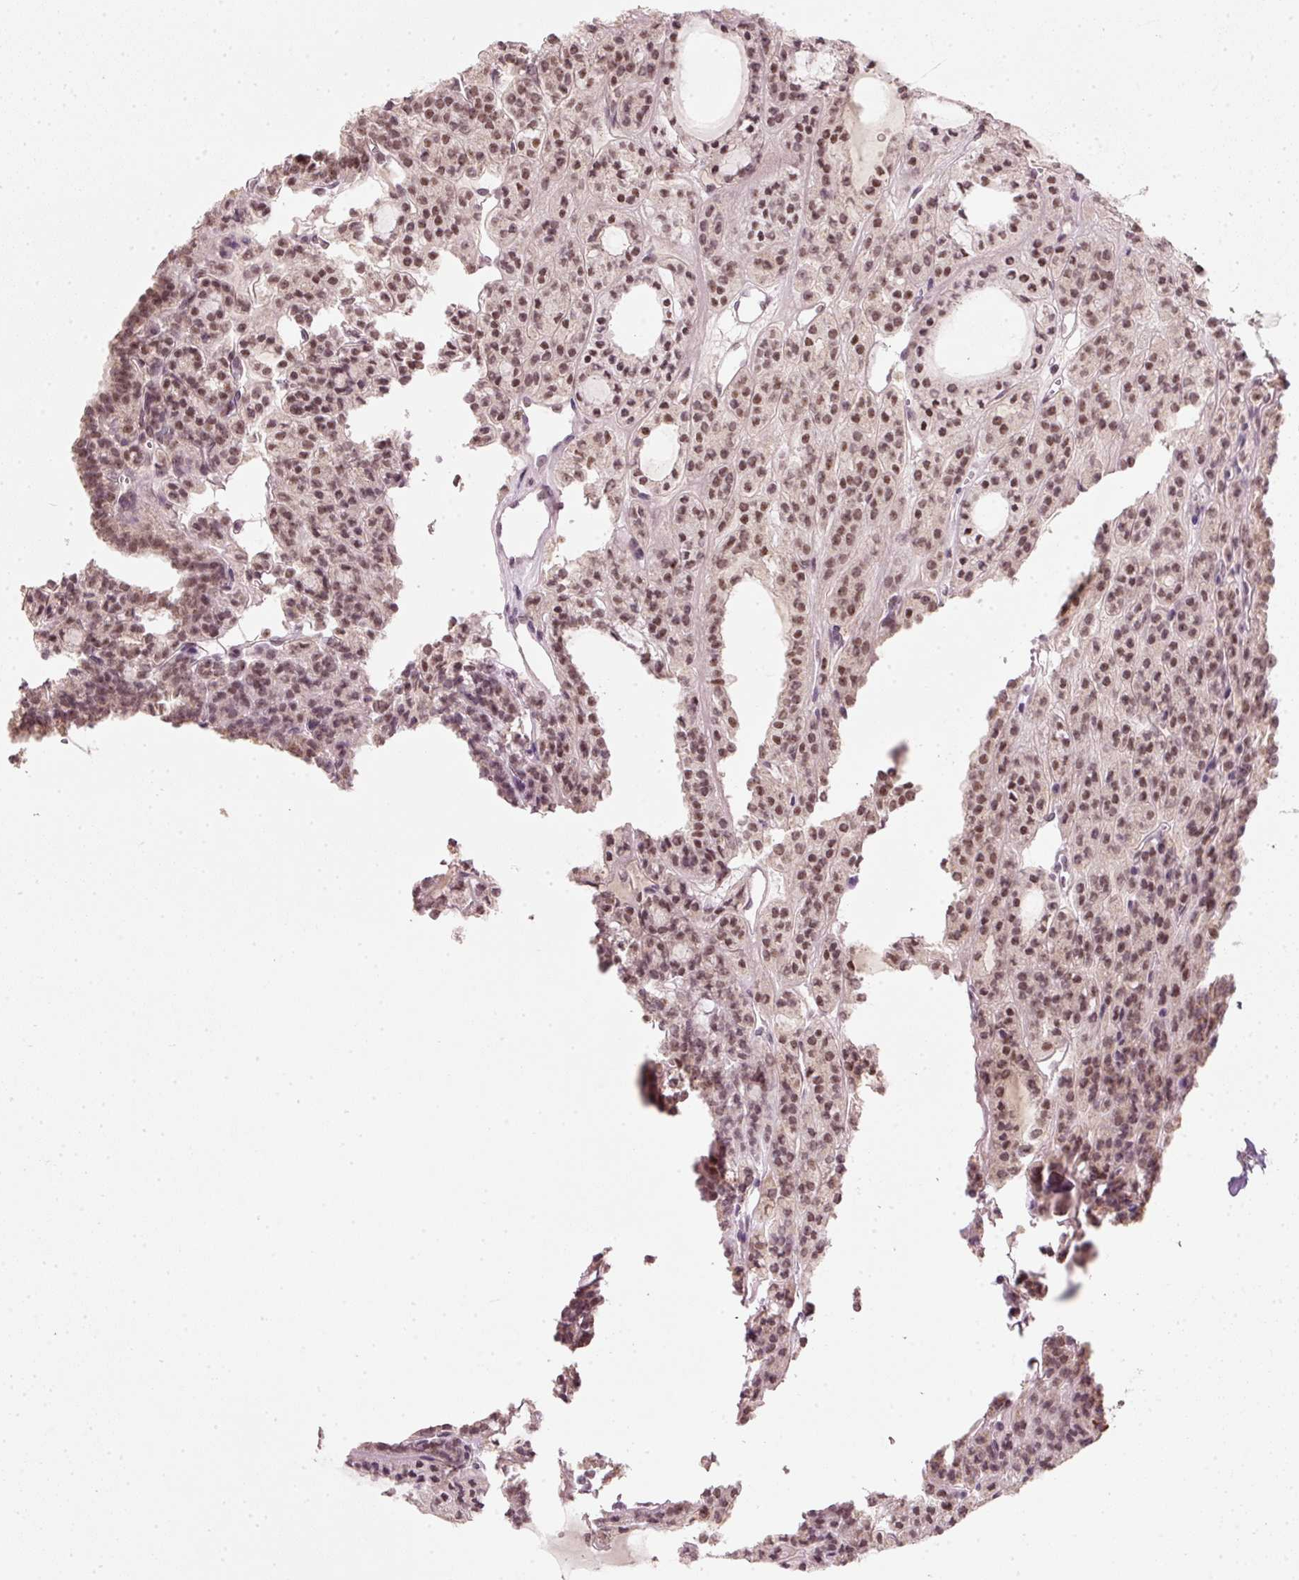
{"staining": {"intensity": "moderate", "quantity": ">75%", "location": "nuclear"}, "tissue": "thyroid cancer", "cell_type": "Tumor cells", "image_type": "cancer", "snomed": [{"axis": "morphology", "description": "Follicular adenoma carcinoma, NOS"}, {"axis": "topography", "description": "Thyroid gland"}], "caption": "Immunohistochemical staining of human thyroid follicular adenoma carcinoma exhibits moderate nuclear protein positivity in approximately >75% of tumor cells.", "gene": "FSTL3", "patient": {"sex": "female", "age": 63}}